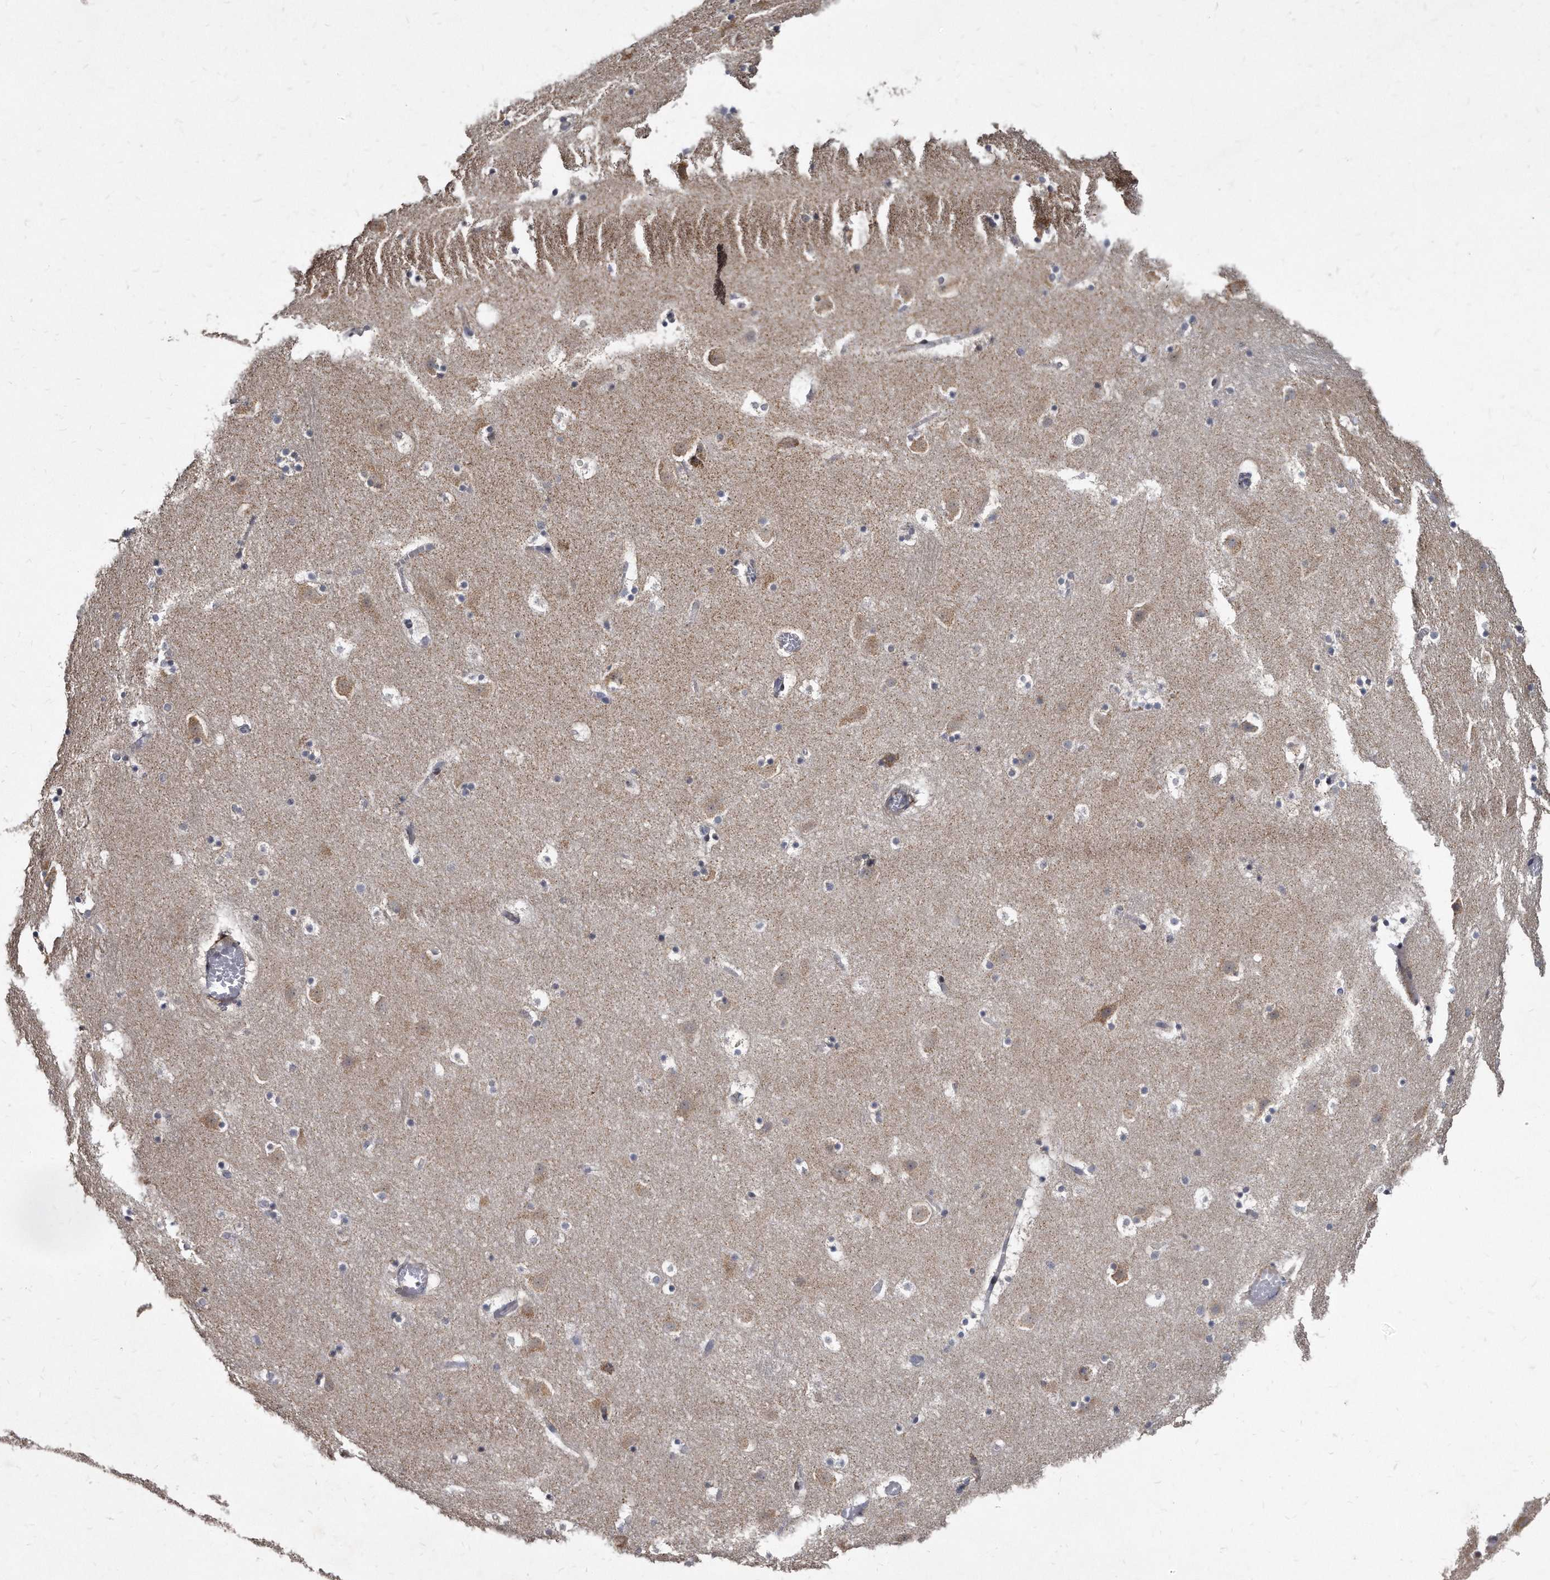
{"staining": {"intensity": "weak", "quantity": "<25%", "location": "cytoplasmic/membranous"}, "tissue": "caudate", "cell_type": "Glial cells", "image_type": "normal", "snomed": [{"axis": "morphology", "description": "Normal tissue, NOS"}, {"axis": "topography", "description": "Lateral ventricle wall"}], "caption": "A histopathology image of caudate stained for a protein demonstrates no brown staining in glial cells.", "gene": "KLHDC3", "patient": {"sex": "male", "age": 45}}